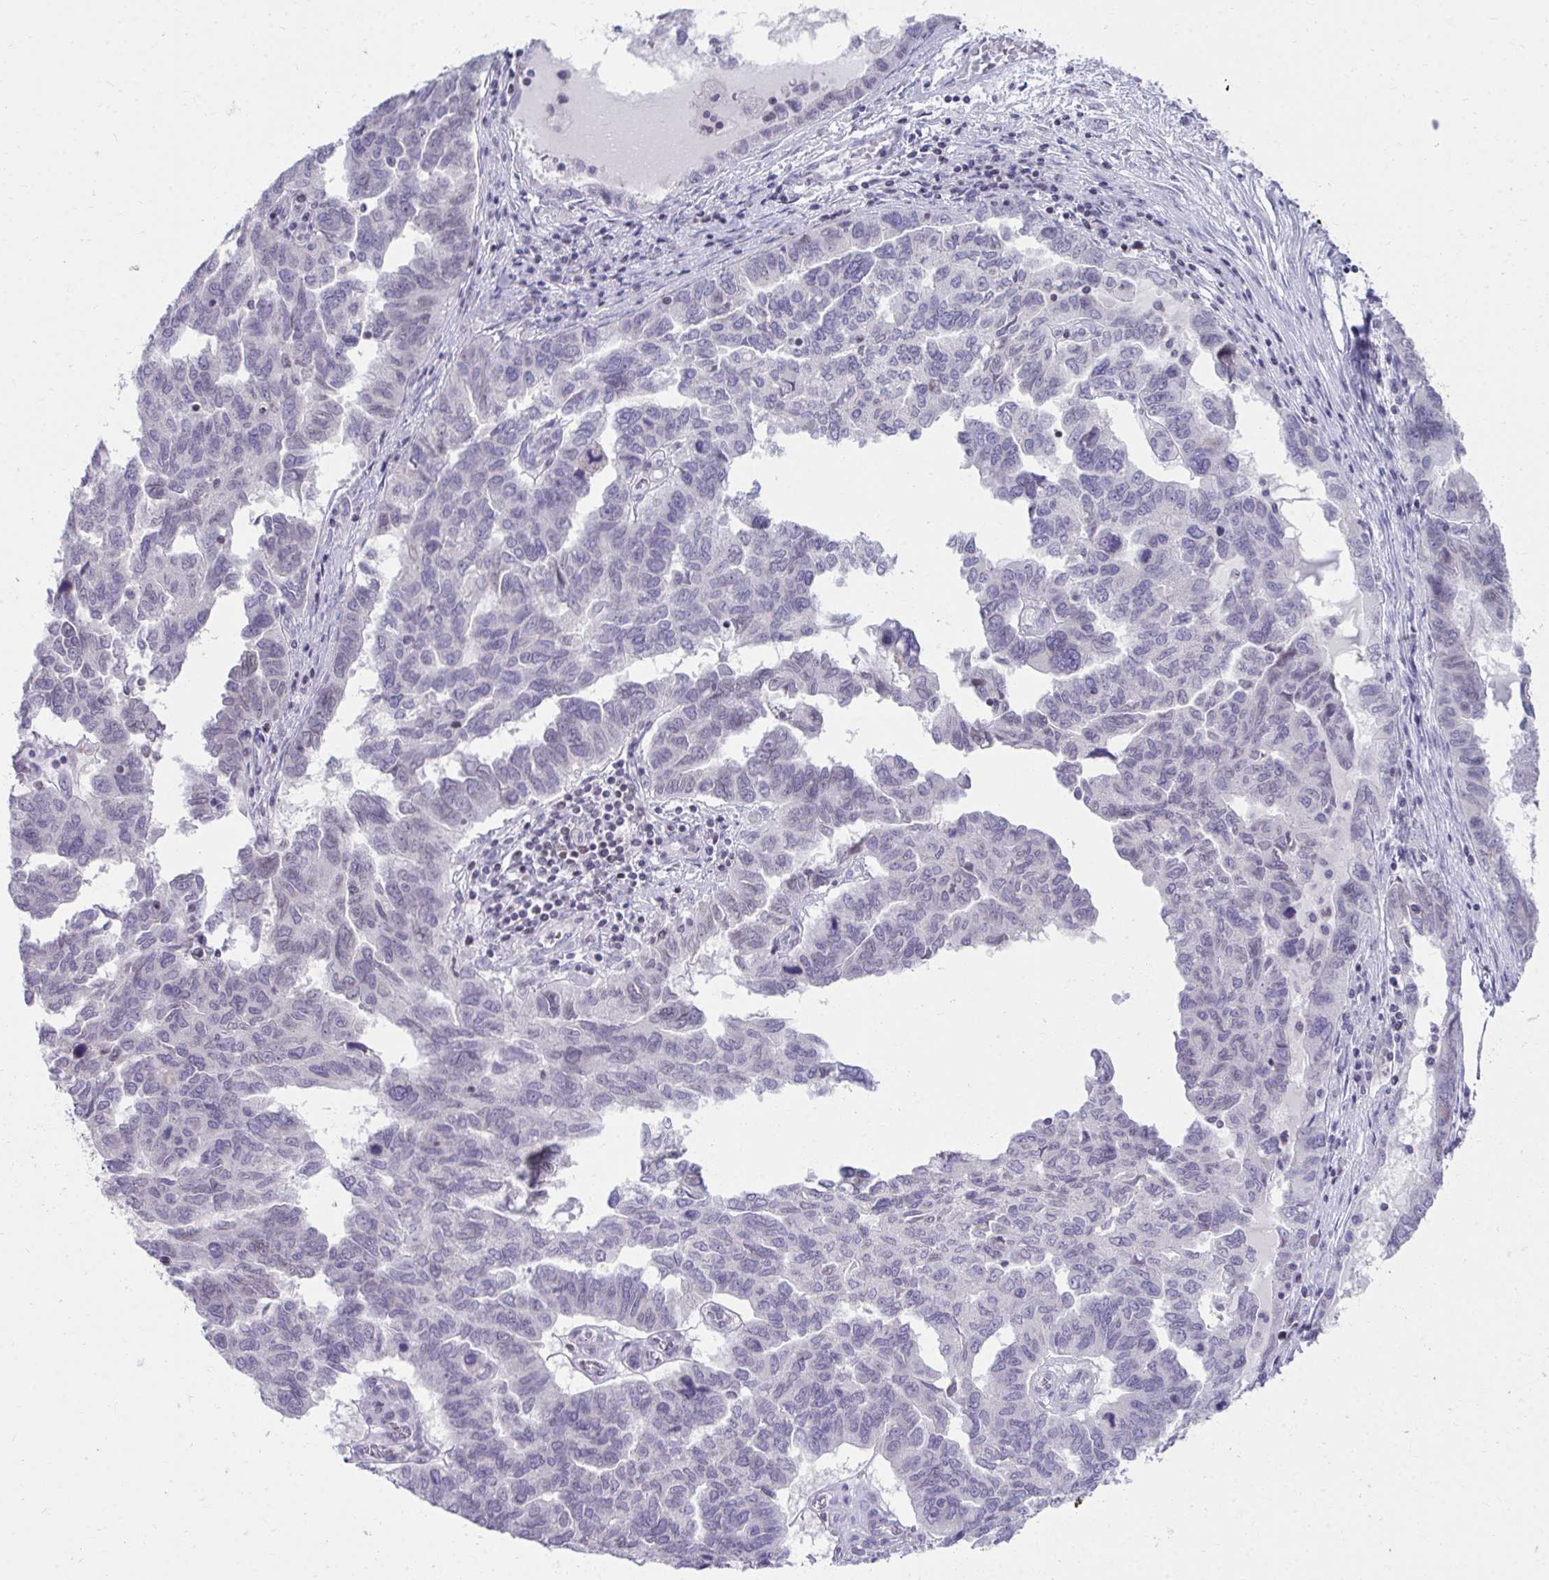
{"staining": {"intensity": "negative", "quantity": "none", "location": "none"}, "tissue": "ovarian cancer", "cell_type": "Tumor cells", "image_type": "cancer", "snomed": [{"axis": "morphology", "description": "Cystadenocarcinoma, serous, NOS"}, {"axis": "topography", "description": "Ovary"}], "caption": "IHC photomicrograph of human ovarian cancer stained for a protein (brown), which displays no staining in tumor cells.", "gene": "OR7A5", "patient": {"sex": "female", "age": 64}}